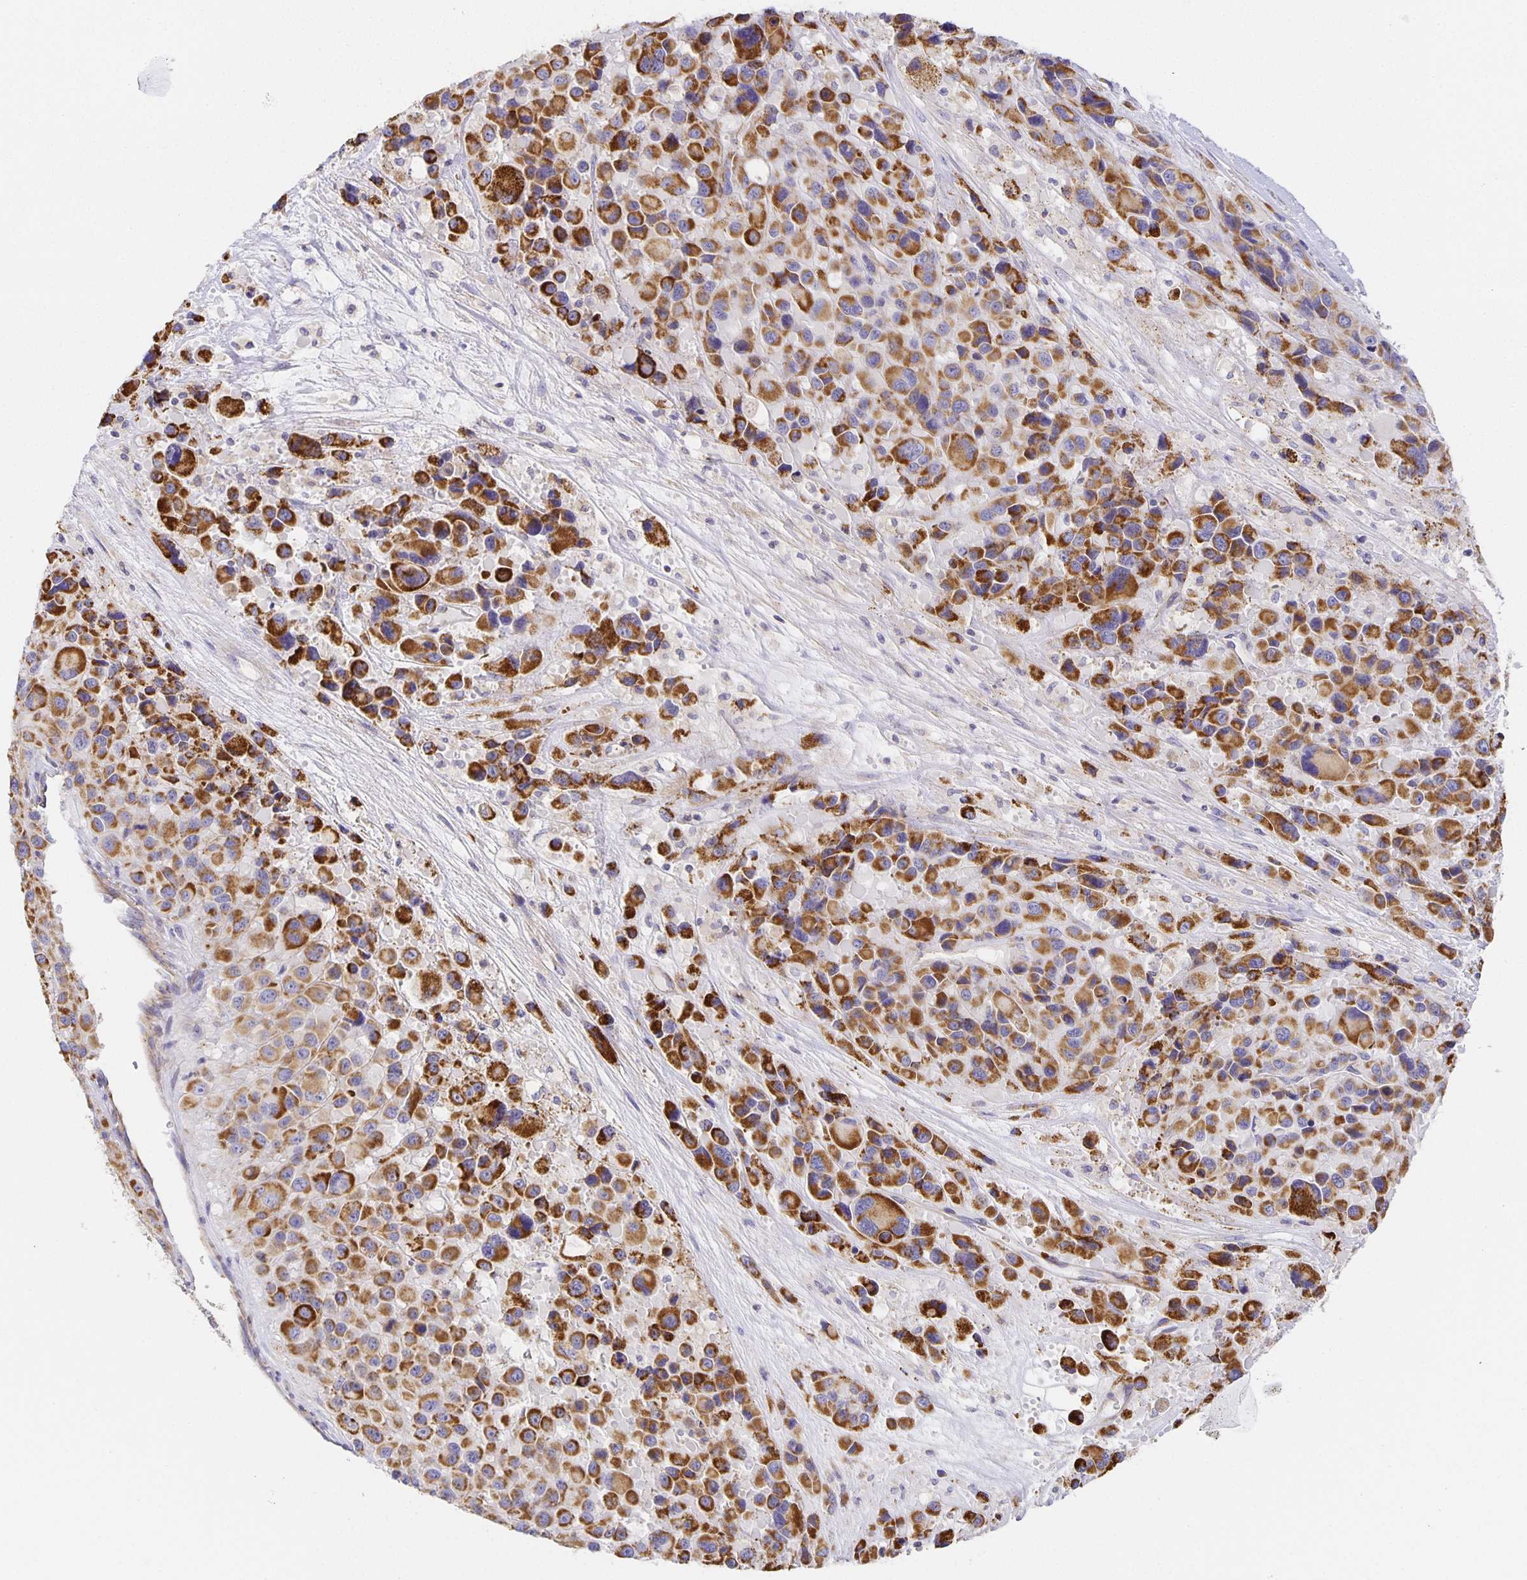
{"staining": {"intensity": "strong", "quantity": ">75%", "location": "cytoplasmic/membranous"}, "tissue": "melanoma", "cell_type": "Tumor cells", "image_type": "cancer", "snomed": [{"axis": "morphology", "description": "Malignant melanoma, Metastatic site"}, {"axis": "topography", "description": "Lymph node"}], "caption": "A micrograph of malignant melanoma (metastatic site) stained for a protein demonstrates strong cytoplasmic/membranous brown staining in tumor cells. (Brightfield microscopy of DAB IHC at high magnification).", "gene": "FLRT3", "patient": {"sex": "female", "age": 65}}